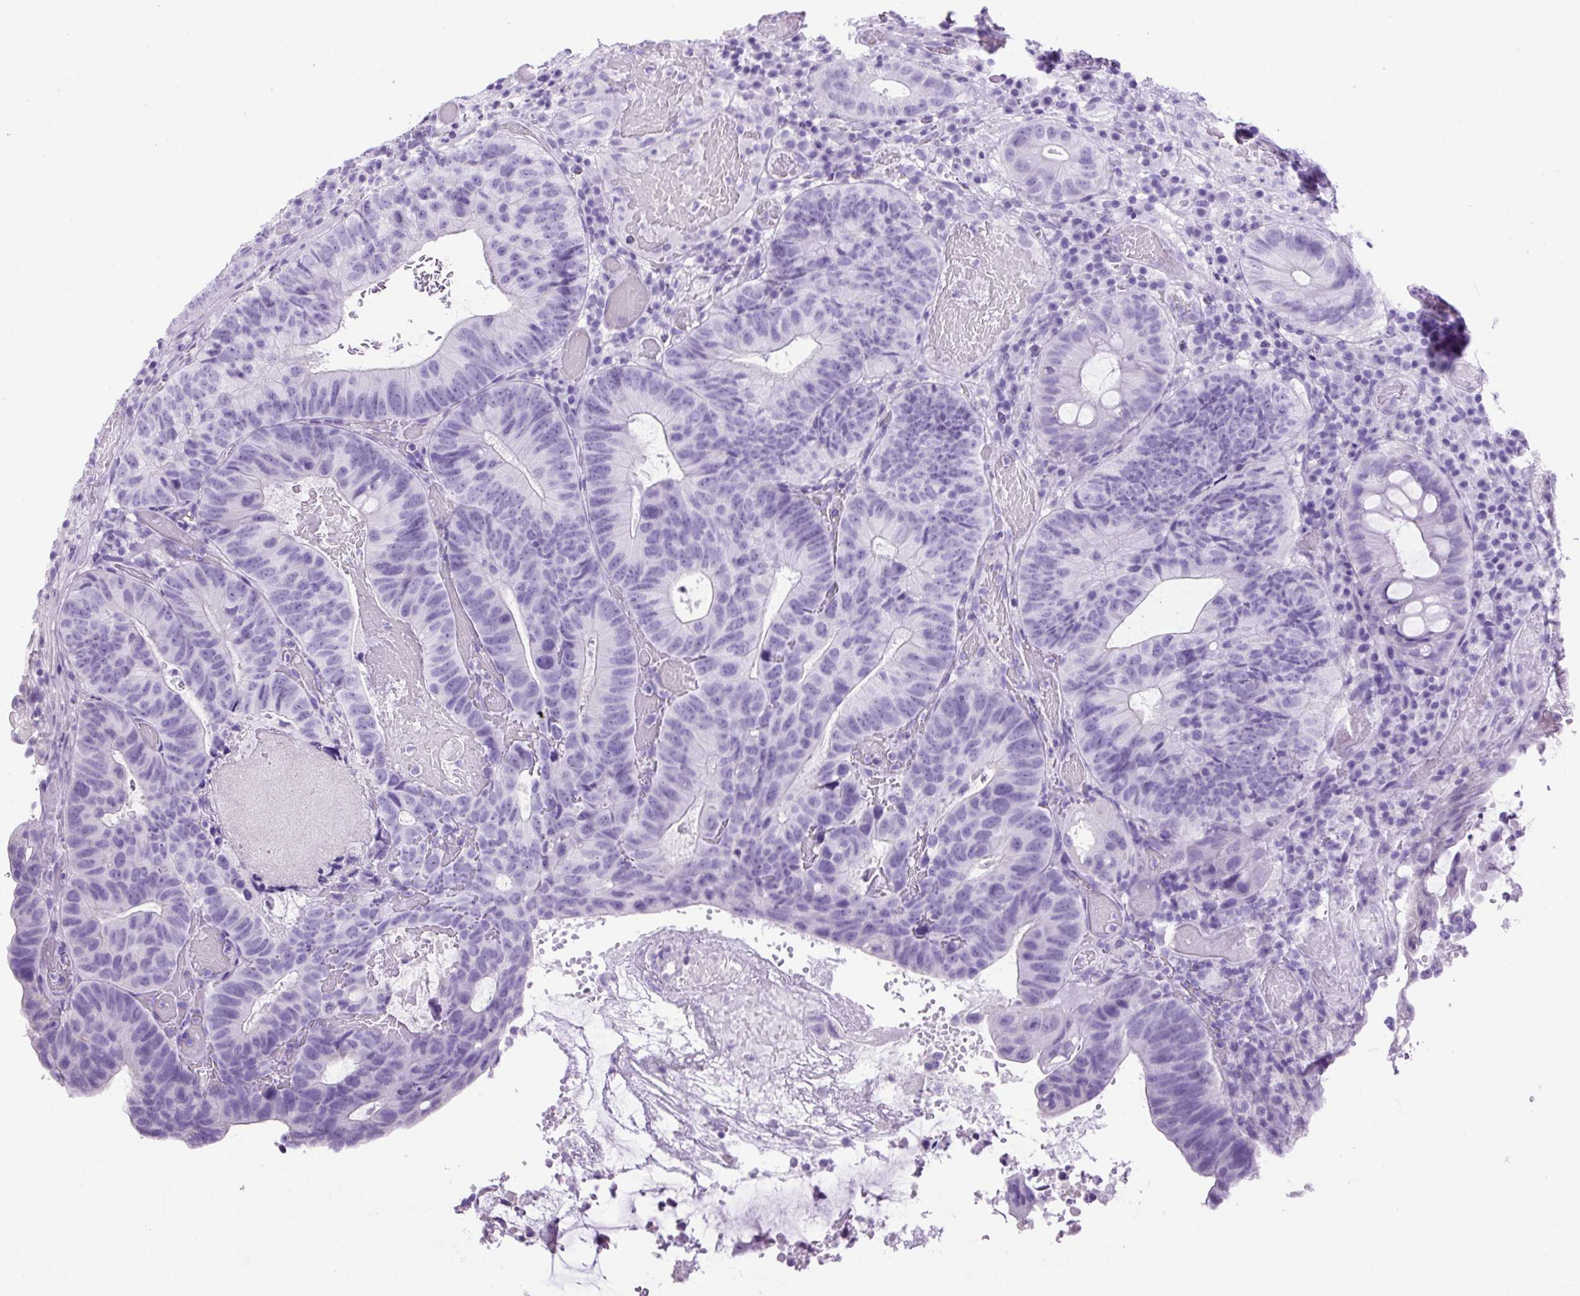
{"staining": {"intensity": "negative", "quantity": "none", "location": "none"}, "tissue": "colorectal cancer", "cell_type": "Tumor cells", "image_type": "cancer", "snomed": [{"axis": "morphology", "description": "Adenocarcinoma, NOS"}, {"axis": "topography", "description": "Colon"}], "caption": "Human colorectal adenocarcinoma stained for a protein using IHC displays no staining in tumor cells.", "gene": "PDIA2", "patient": {"sex": "male", "age": 87}}